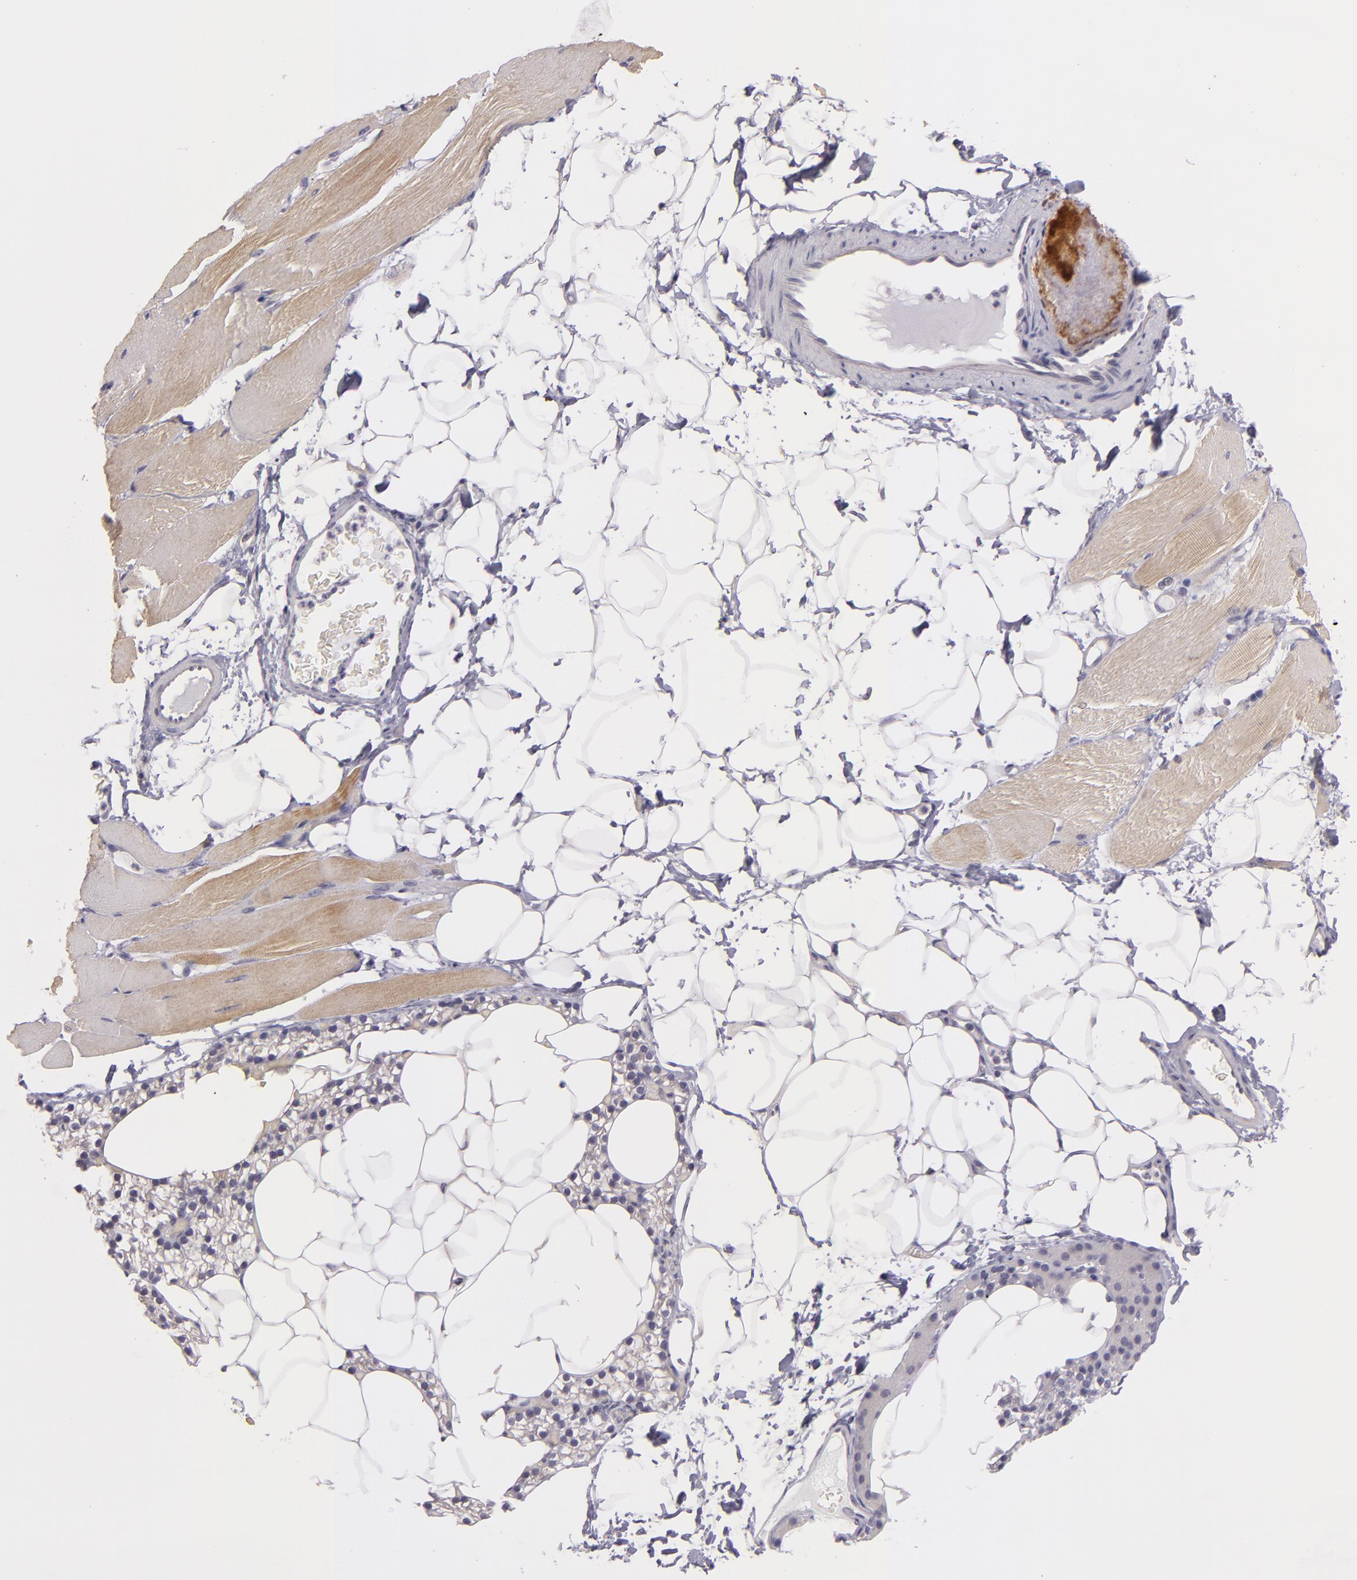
{"staining": {"intensity": "weak", "quantity": "25%-75%", "location": "cytoplasmic/membranous"}, "tissue": "skeletal muscle", "cell_type": "Myocytes", "image_type": "normal", "snomed": [{"axis": "morphology", "description": "Normal tissue, NOS"}, {"axis": "topography", "description": "Skeletal muscle"}, {"axis": "topography", "description": "Parathyroid gland"}], "caption": "DAB (3,3'-diaminobenzidine) immunohistochemical staining of benign human skeletal muscle demonstrates weak cytoplasmic/membranous protein staining in about 25%-75% of myocytes.", "gene": "SNCB", "patient": {"sex": "female", "age": 37}}